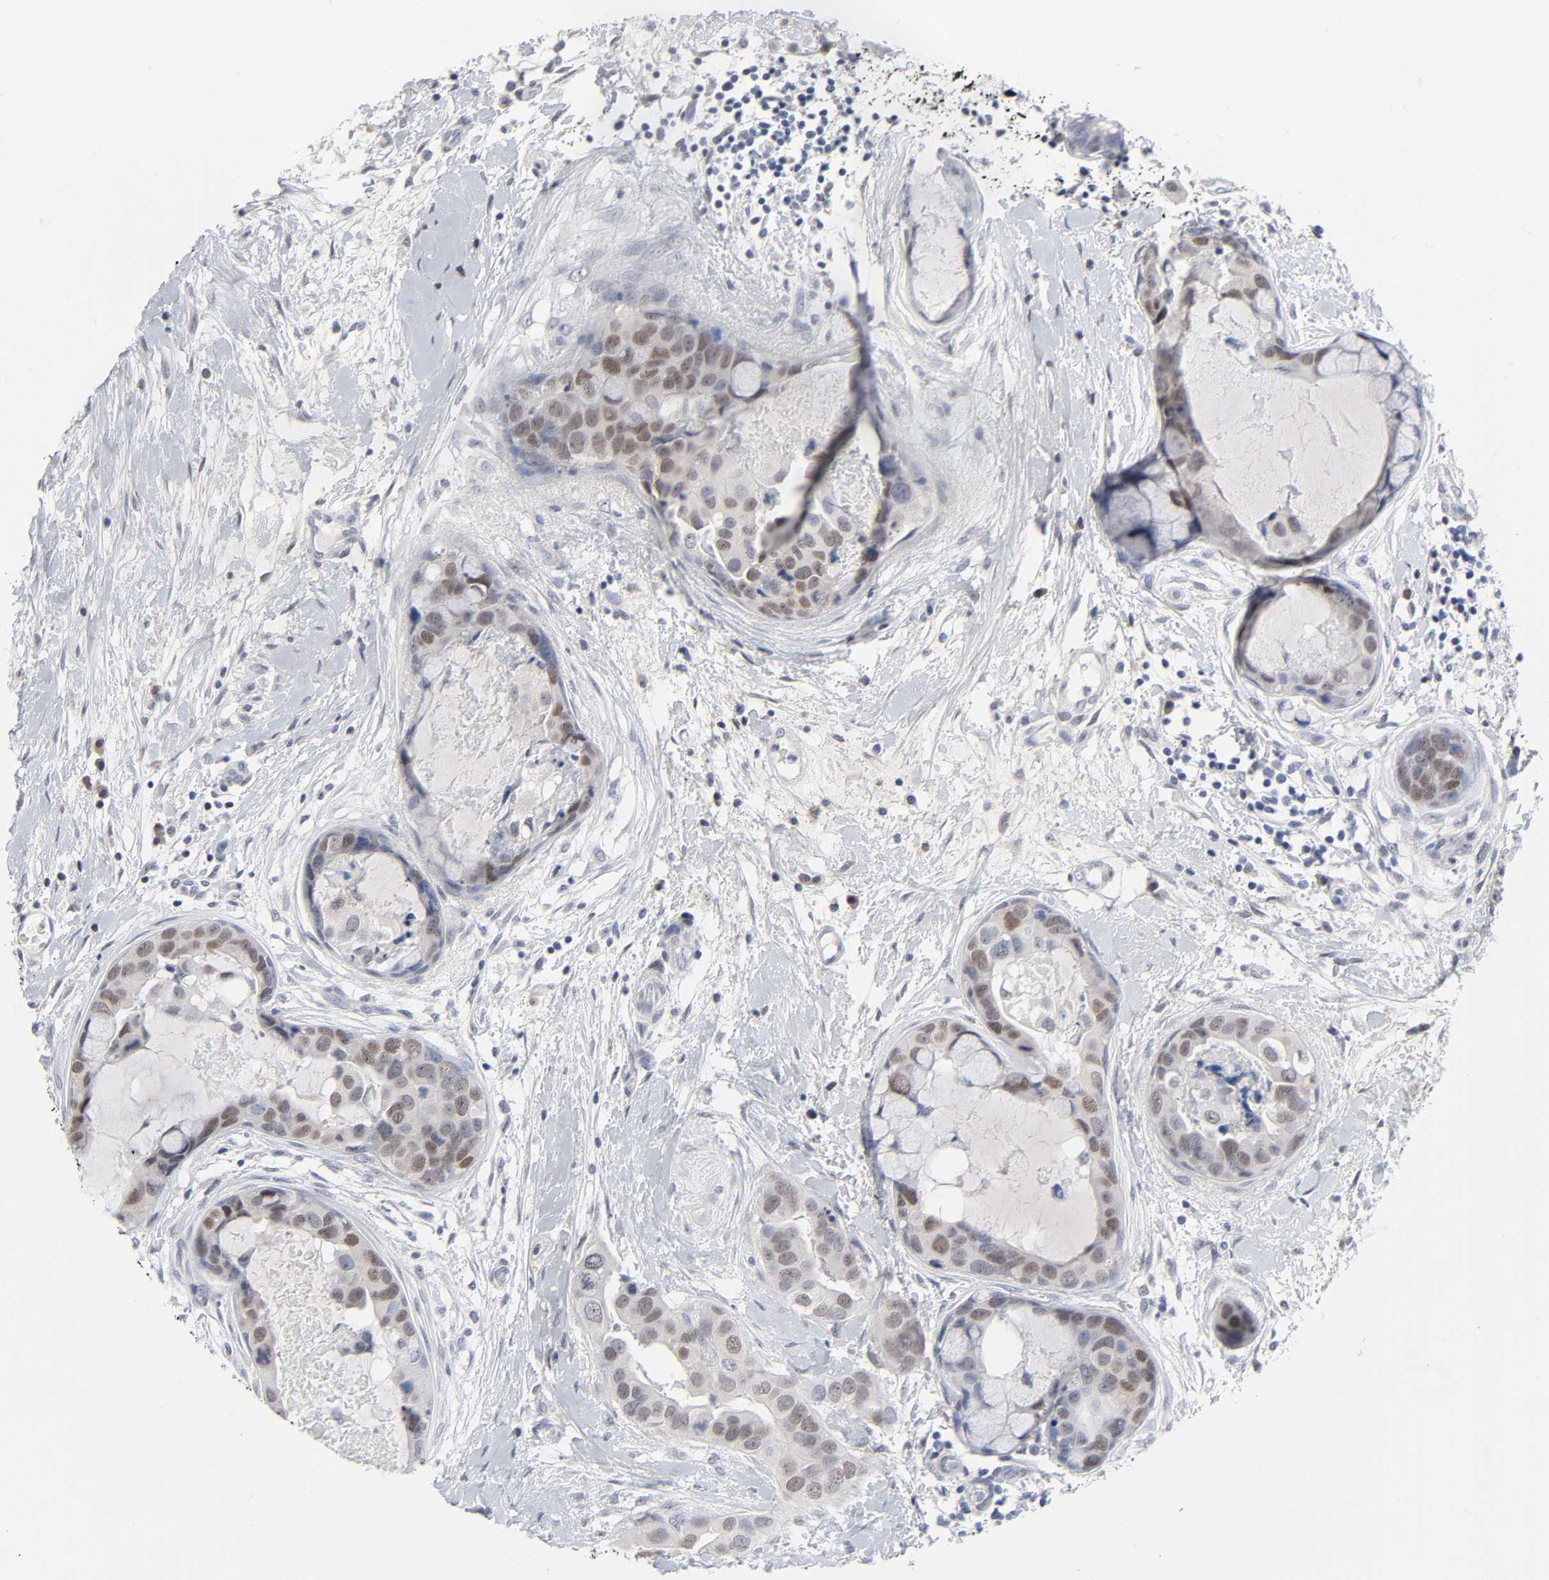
{"staining": {"intensity": "weak", "quantity": ">75%", "location": "nuclear"}, "tissue": "breast cancer", "cell_type": "Tumor cells", "image_type": "cancer", "snomed": [{"axis": "morphology", "description": "Duct carcinoma"}, {"axis": "topography", "description": "Breast"}], "caption": "IHC image of human intraductal carcinoma (breast) stained for a protein (brown), which shows low levels of weak nuclear staining in approximately >75% of tumor cells.", "gene": "SALL2", "patient": {"sex": "female", "age": 40}}